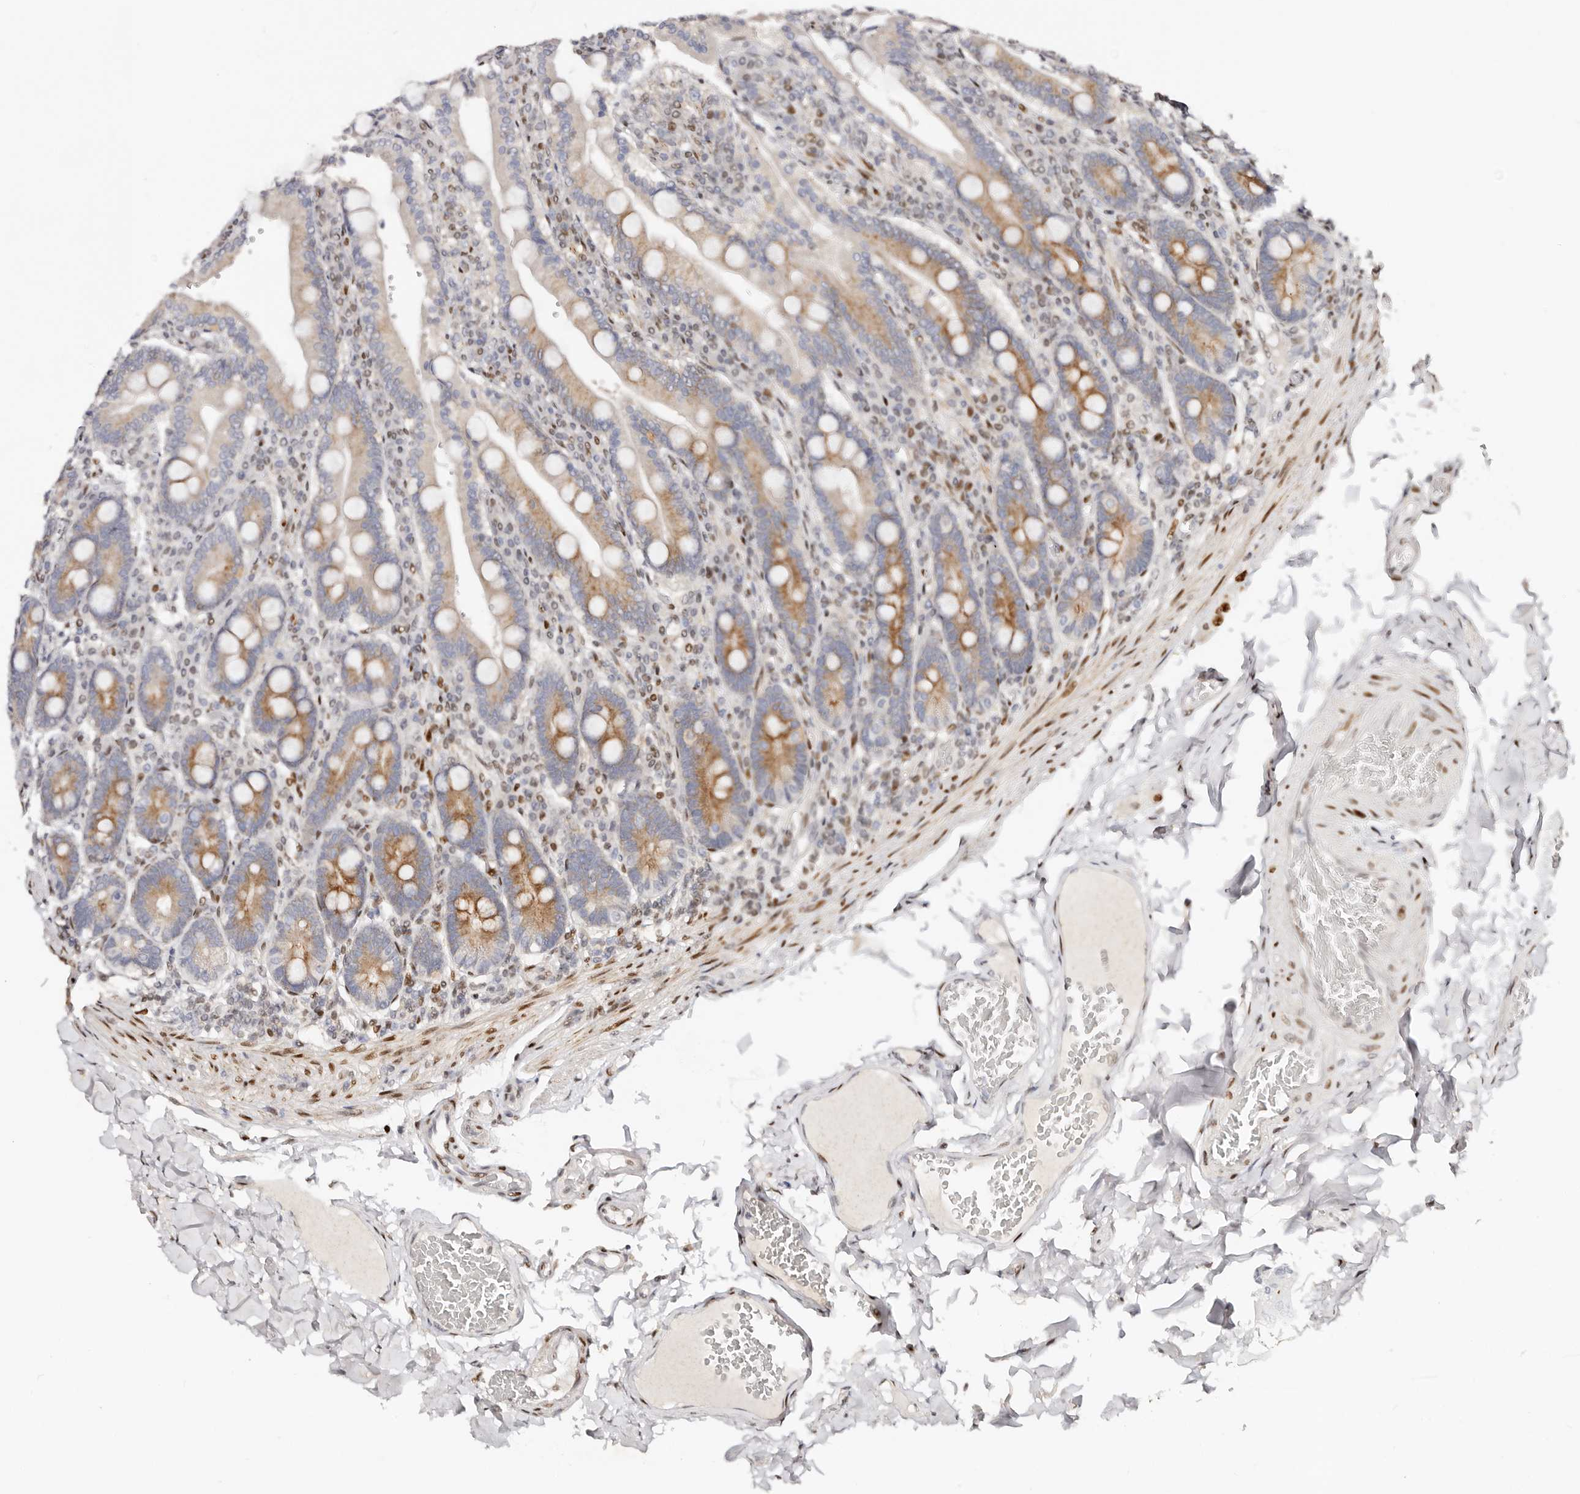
{"staining": {"intensity": "moderate", "quantity": ">75%", "location": "cytoplasmic/membranous"}, "tissue": "duodenum", "cell_type": "Glandular cells", "image_type": "normal", "snomed": [{"axis": "morphology", "description": "Normal tissue, NOS"}, {"axis": "topography", "description": "Duodenum"}], "caption": "Duodenum stained for a protein exhibits moderate cytoplasmic/membranous positivity in glandular cells. Using DAB (3,3'-diaminobenzidine) (brown) and hematoxylin (blue) stains, captured at high magnification using brightfield microscopy.", "gene": "IQGAP3", "patient": {"sex": "female", "age": 62}}